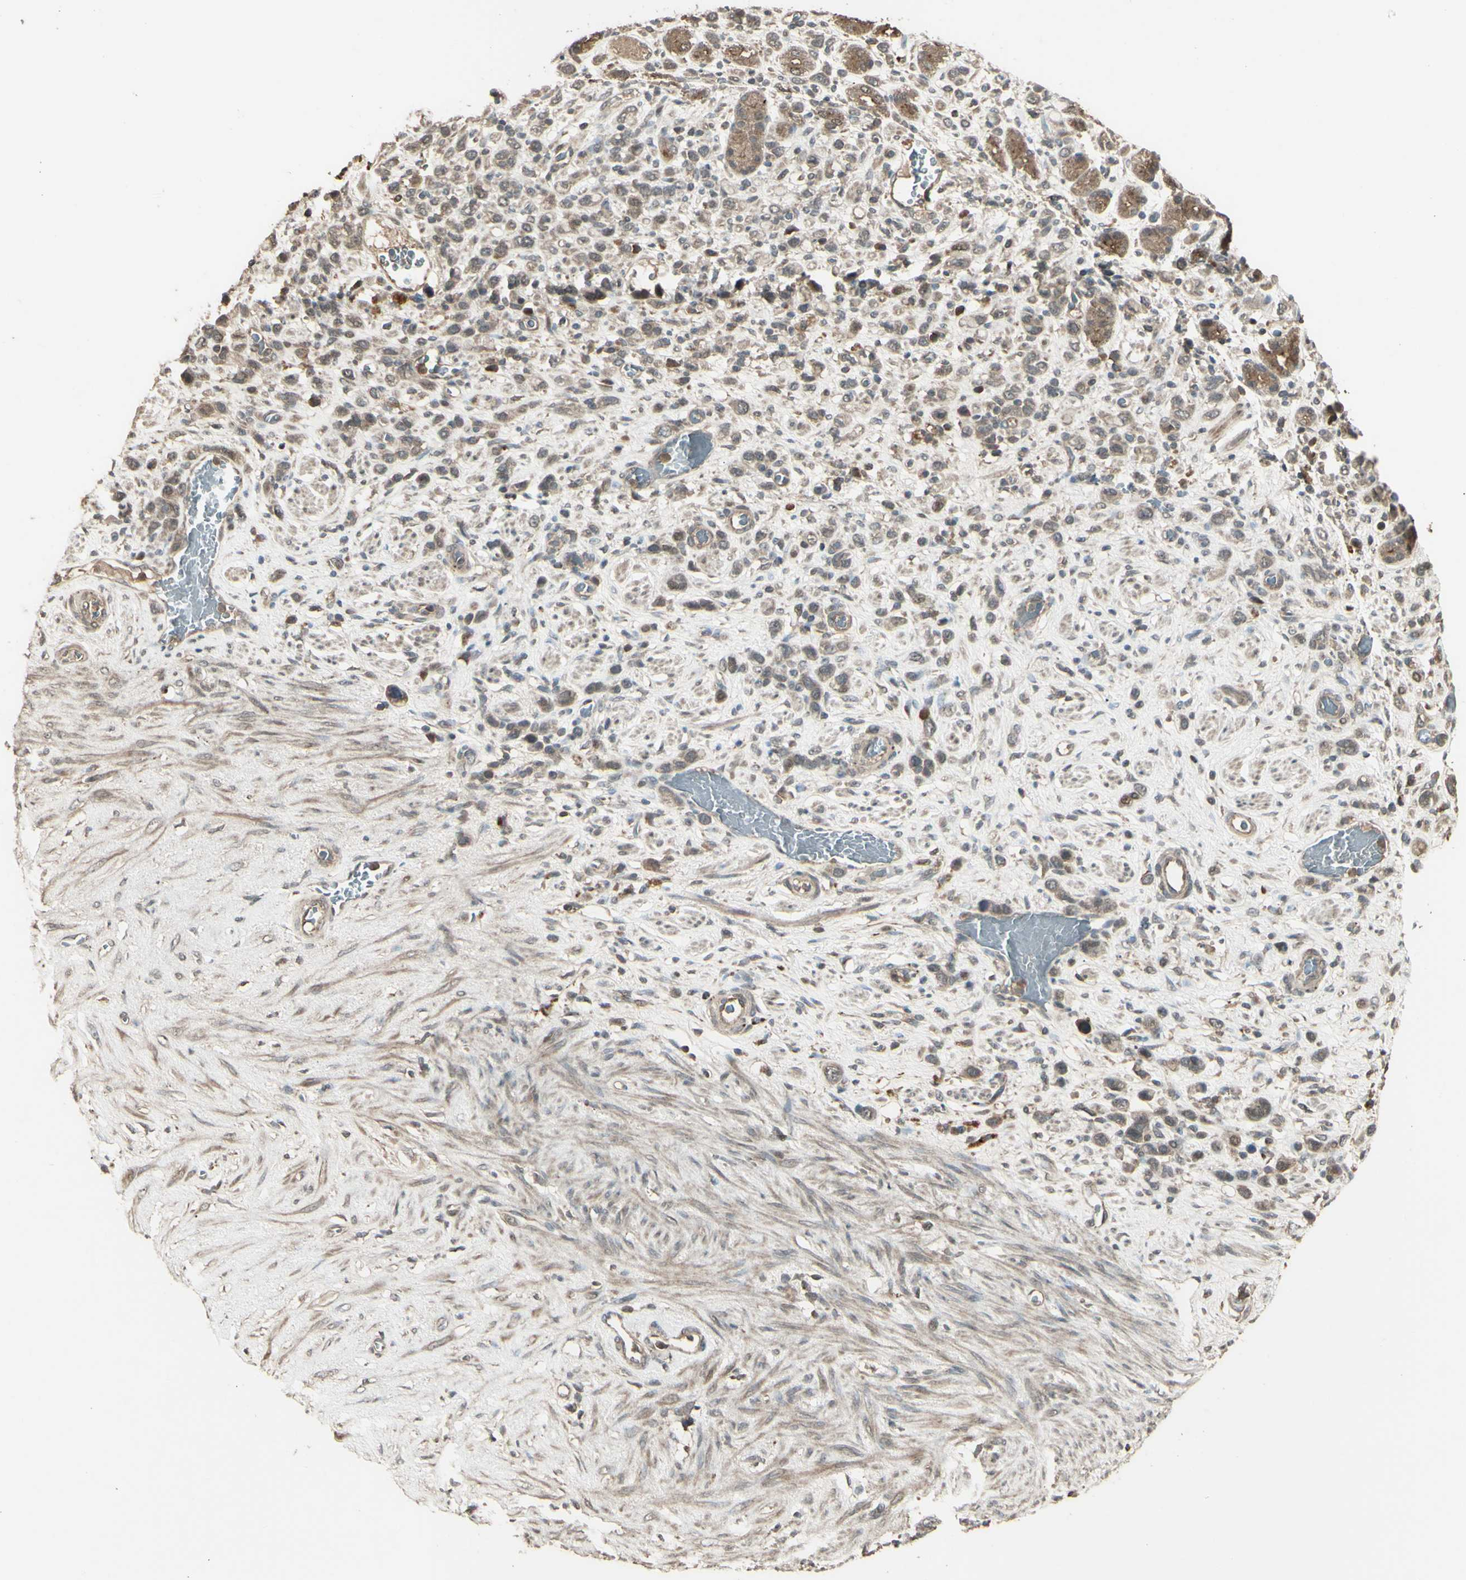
{"staining": {"intensity": "weak", "quantity": ">75%", "location": "cytoplasmic/membranous"}, "tissue": "stomach cancer", "cell_type": "Tumor cells", "image_type": "cancer", "snomed": [{"axis": "morphology", "description": "Adenocarcinoma, NOS"}, {"axis": "morphology", "description": "Adenocarcinoma, High grade"}, {"axis": "topography", "description": "Stomach, upper"}, {"axis": "topography", "description": "Stomach, lower"}], "caption": "High-power microscopy captured an IHC micrograph of stomach cancer, revealing weak cytoplasmic/membranous positivity in about >75% of tumor cells.", "gene": "GNAS", "patient": {"sex": "female", "age": 65}}